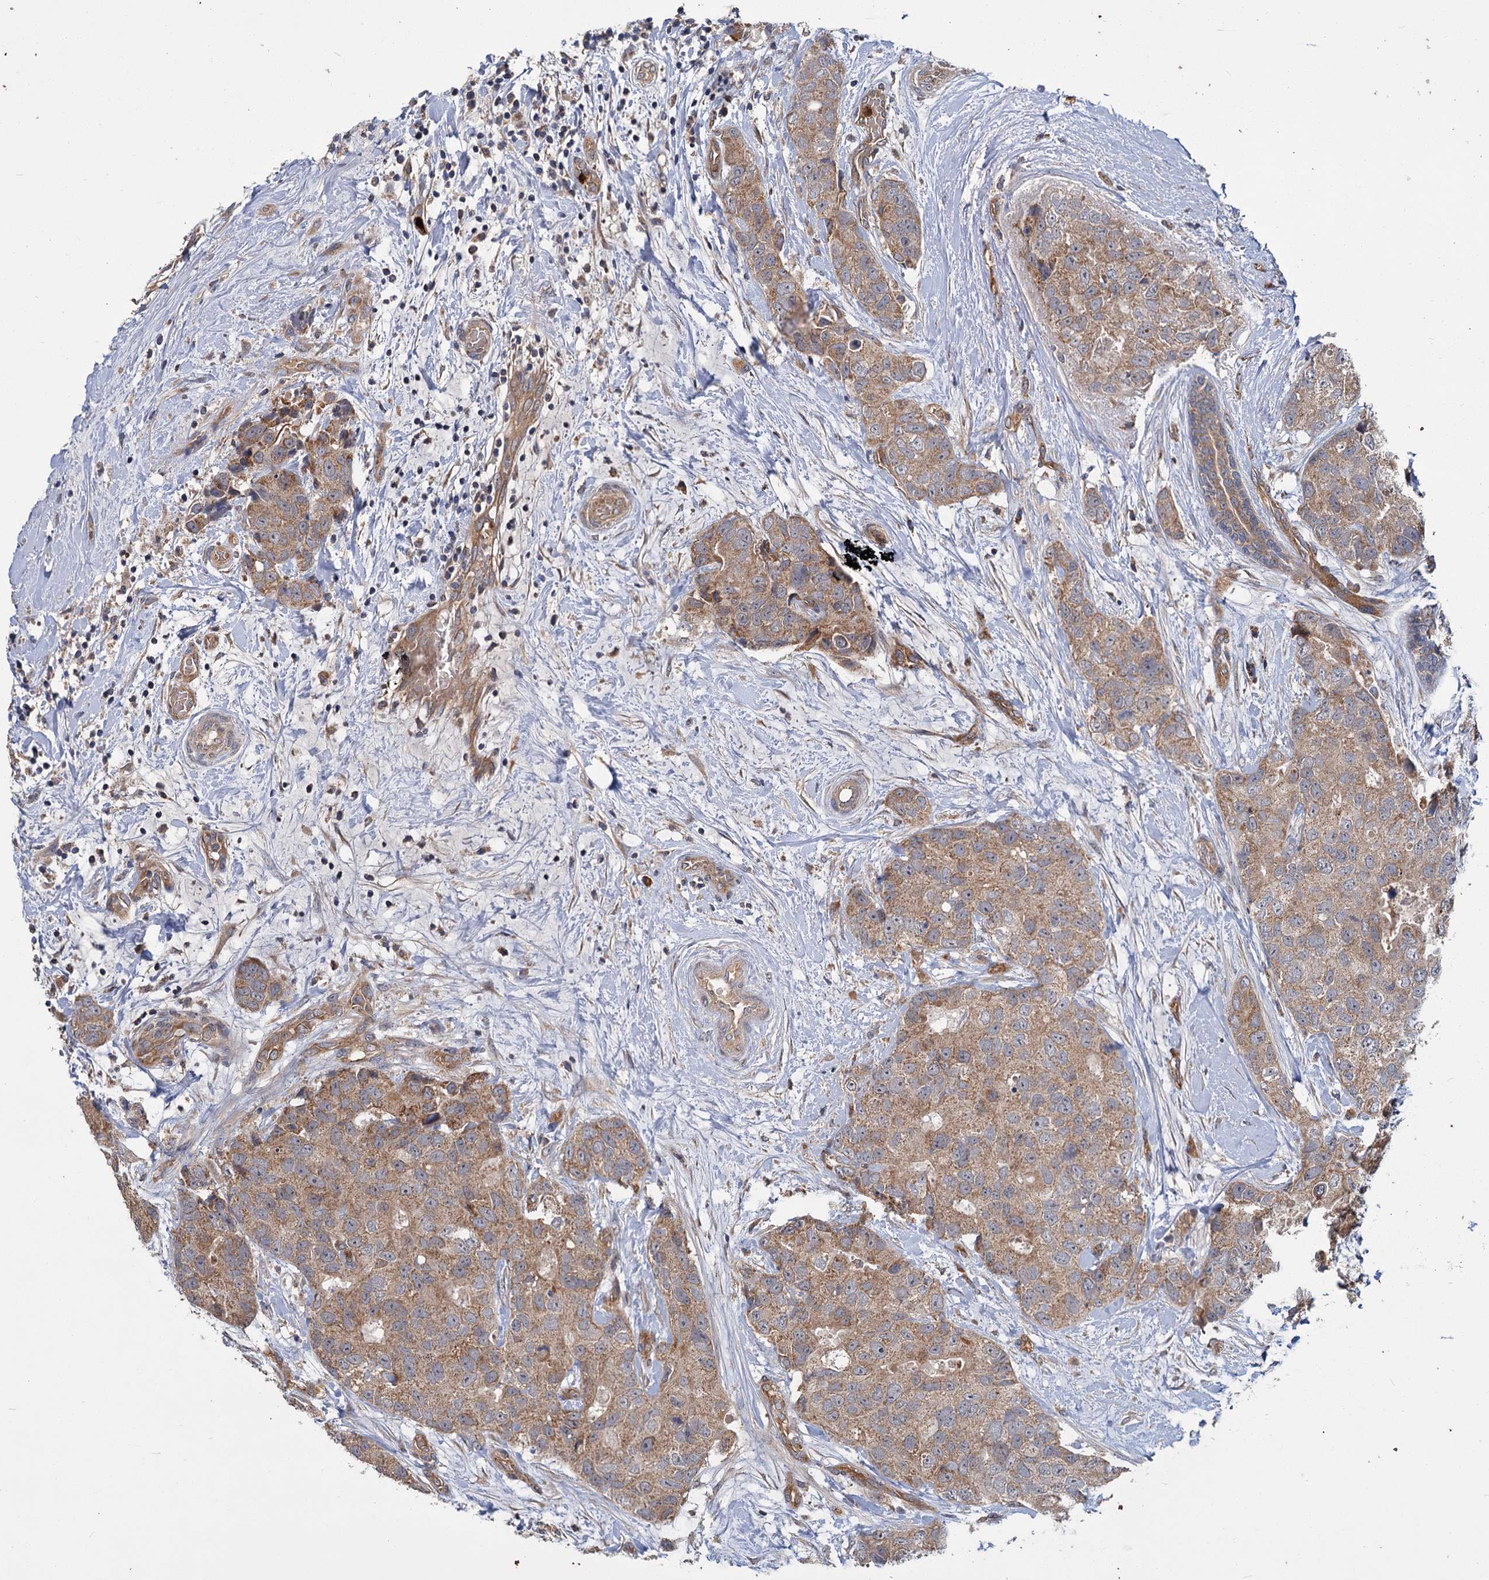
{"staining": {"intensity": "weak", "quantity": ">75%", "location": "cytoplasmic/membranous"}, "tissue": "breast cancer", "cell_type": "Tumor cells", "image_type": "cancer", "snomed": [{"axis": "morphology", "description": "Duct carcinoma"}, {"axis": "topography", "description": "Breast"}], "caption": "High-magnification brightfield microscopy of invasive ductal carcinoma (breast) stained with DAB (brown) and counterstained with hematoxylin (blue). tumor cells exhibit weak cytoplasmic/membranous expression is present in approximately>75% of cells. Immunohistochemistry (ihc) stains the protein in brown and the nuclei are stained blue.", "gene": "DYNC2H1", "patient": {"sex": "female", "age": 62}}